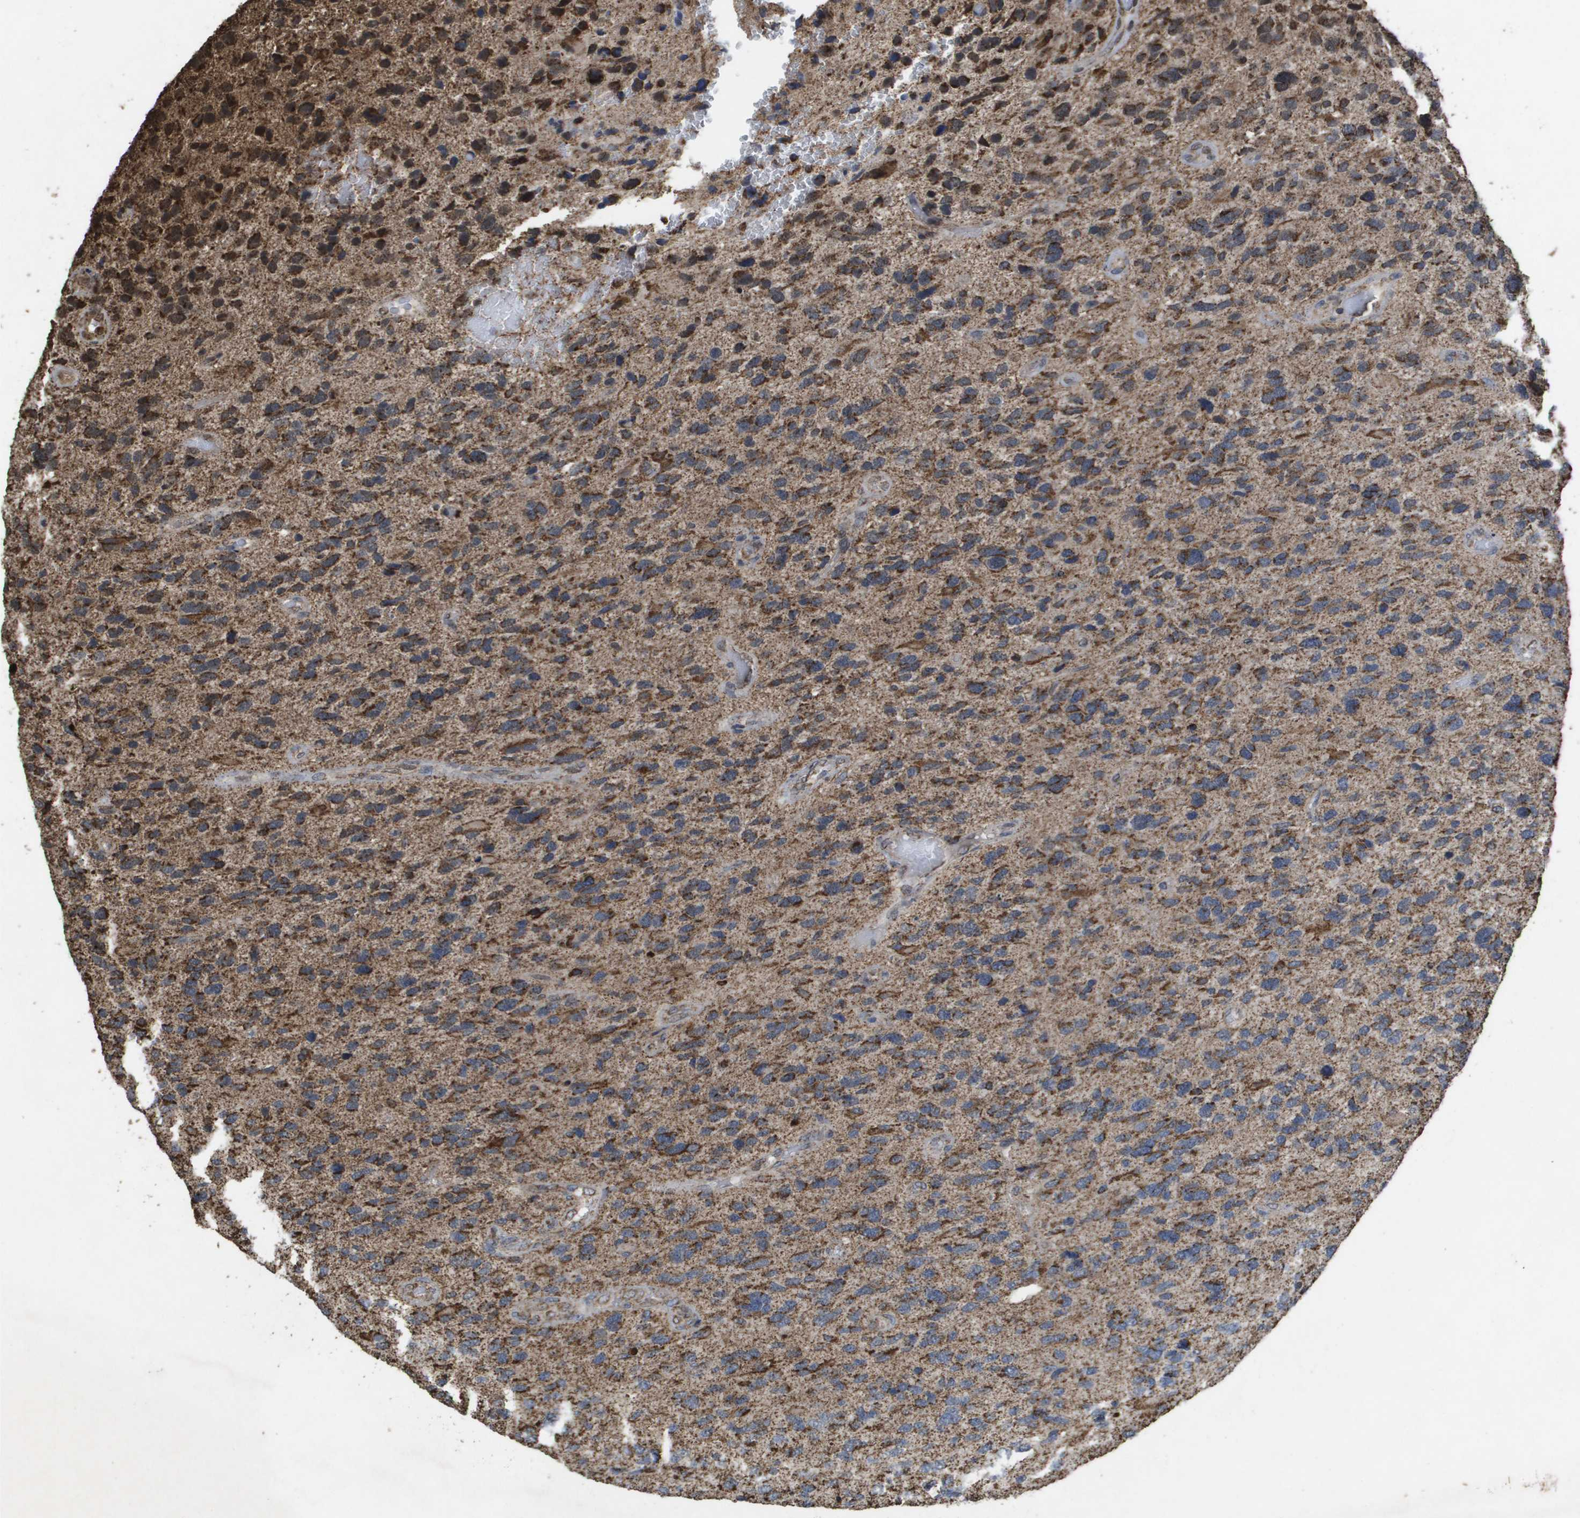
{"staining": {"intensity": "strong", "quantity": "25%-75%", "location": "cytoplasmic/membranous"}, "tissue": "glioma", "cell_type": "Tumor cells", "image_type": "cancer", "snomed": [{"axis": "morphology", "description": "Glioma, malignant, High grade"}, {"axis": "topography", "description": "Brain"}], "caption": "Immunohistochemical staining of glioma shows high levels of strong cytoplasmic/membranous protein staining in approximately 25%-75% of tumor cells.", "gene": "HSPE1", "patient": {"sex": "female", "age": 58}}